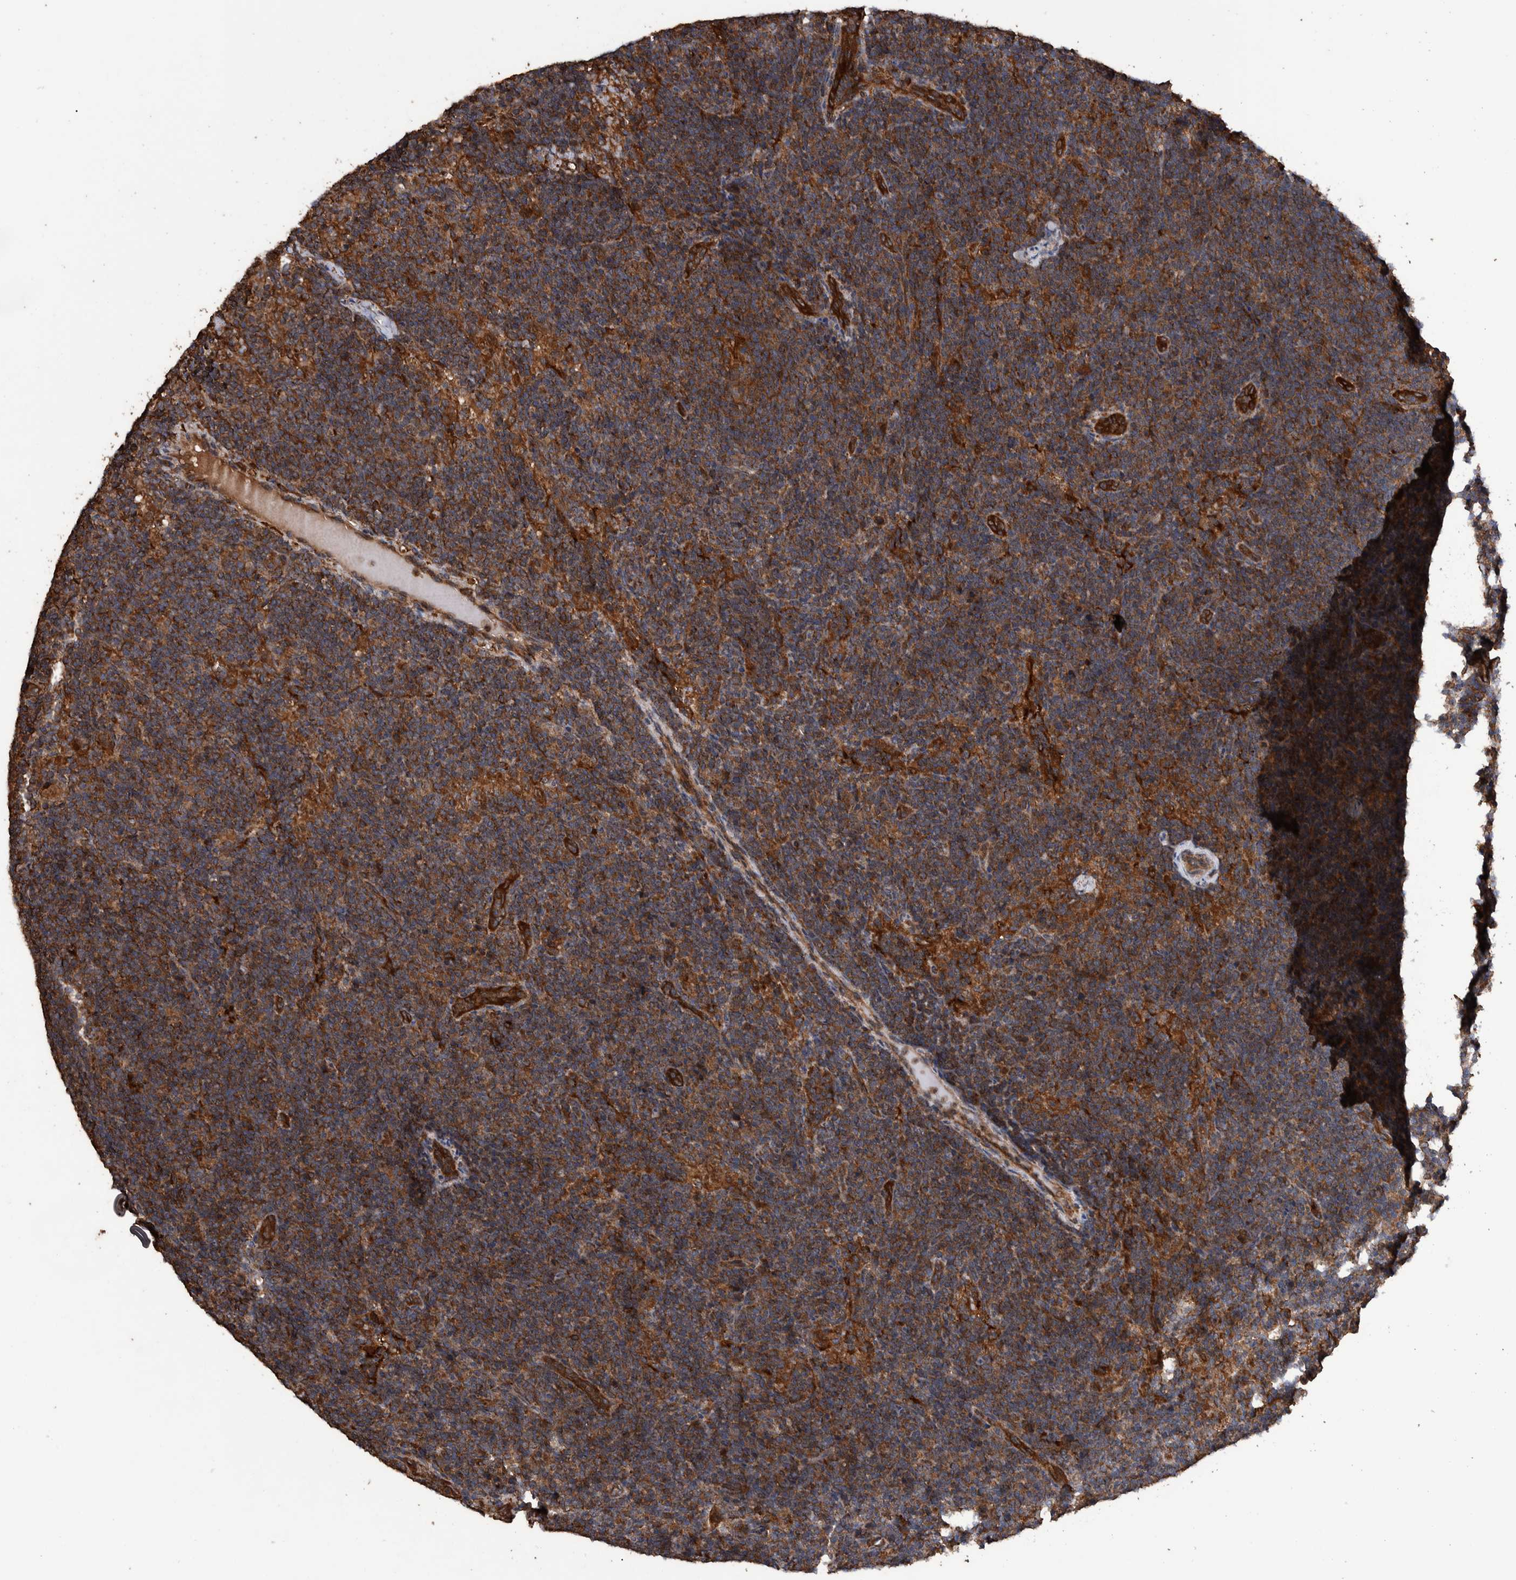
{"staining": {"intensity": "strong", "quantity": ">75%", "location": "cytoplasmic/membranous"}, "tissue": "lymph node", "cell_type": "Germinal center cells", "image_type": "normal", "snomed": [{"axis": "morphology", "description": "Normal tissue, NOS"}, {"axis": "topography", "description": "Lymph node"}], "caption": "Immunohistochemical staining of benign lymph node demonstrates strong cytoplasmic/membranous protein positivity in approximately >75% of germinal center cells. The staining was performed using DAB to visualize the protein expression in brown, while the nuclei were stained in blue with hematoxylin (Magnification: 20x).", "gene": "ENSG00000251537", "patient": {"sex": "female", "age": 22}}